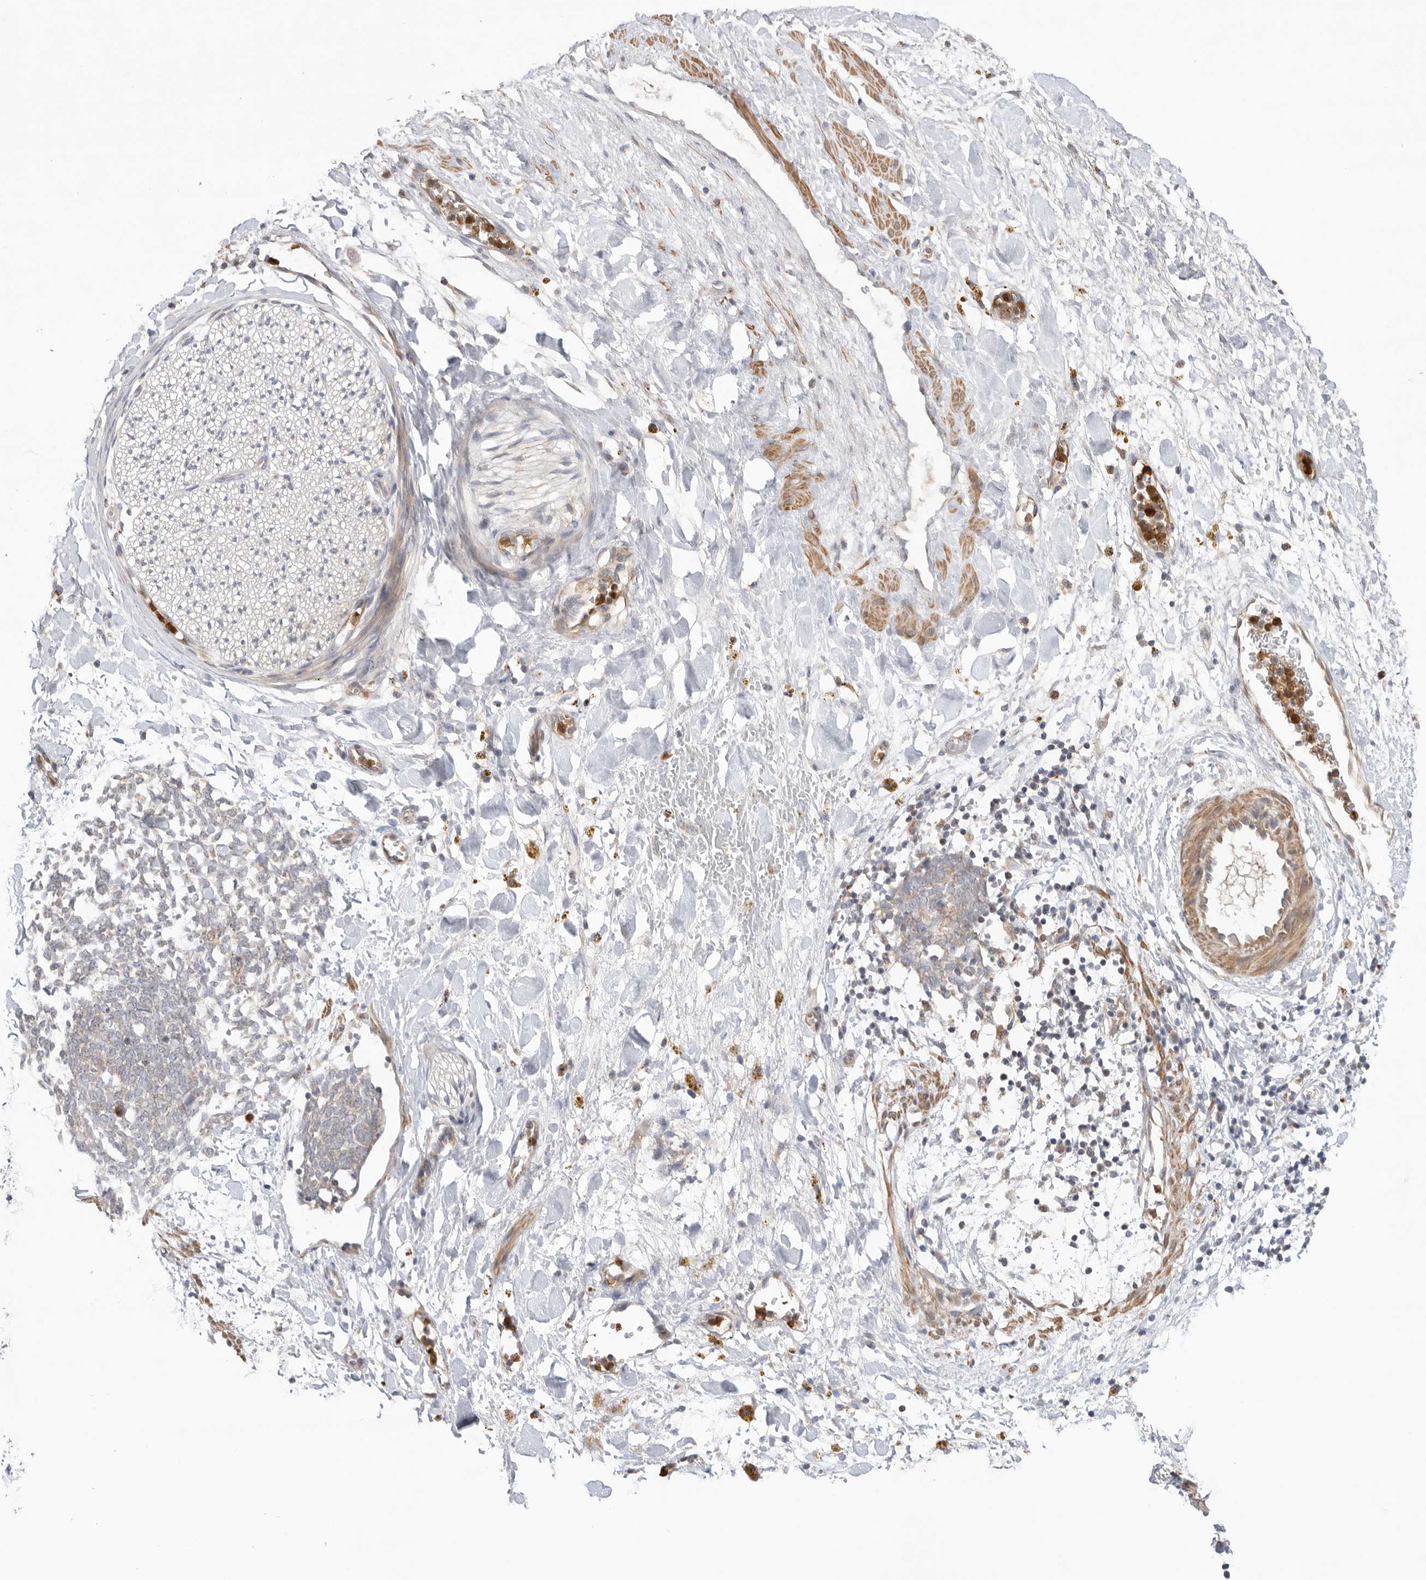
{"staining": {"intensity": "negative", "quantity": "none", "location": "none"}, "tissue": "adipose tissue", "cell_type": "Adipocytes", "image_type": "normal", "snomed": [{"axis": "morphology", "description": "Normal tissue, NOS"}, {"axis": "topography", "description": "Kidney"}, {"axis": "topography", "description": "Peripheral nerve tissue"}], "caption": "An immunohistochemistry histopathology image of benign adipose tissue is shown. There is no staining in adipocytes of adipose tissue. (DAB (3,3'-diaminobenzidine) IHC with hematoxylin counter stain).", "gene": "GNE", "patient": {"sex": "male", "age": 7}}